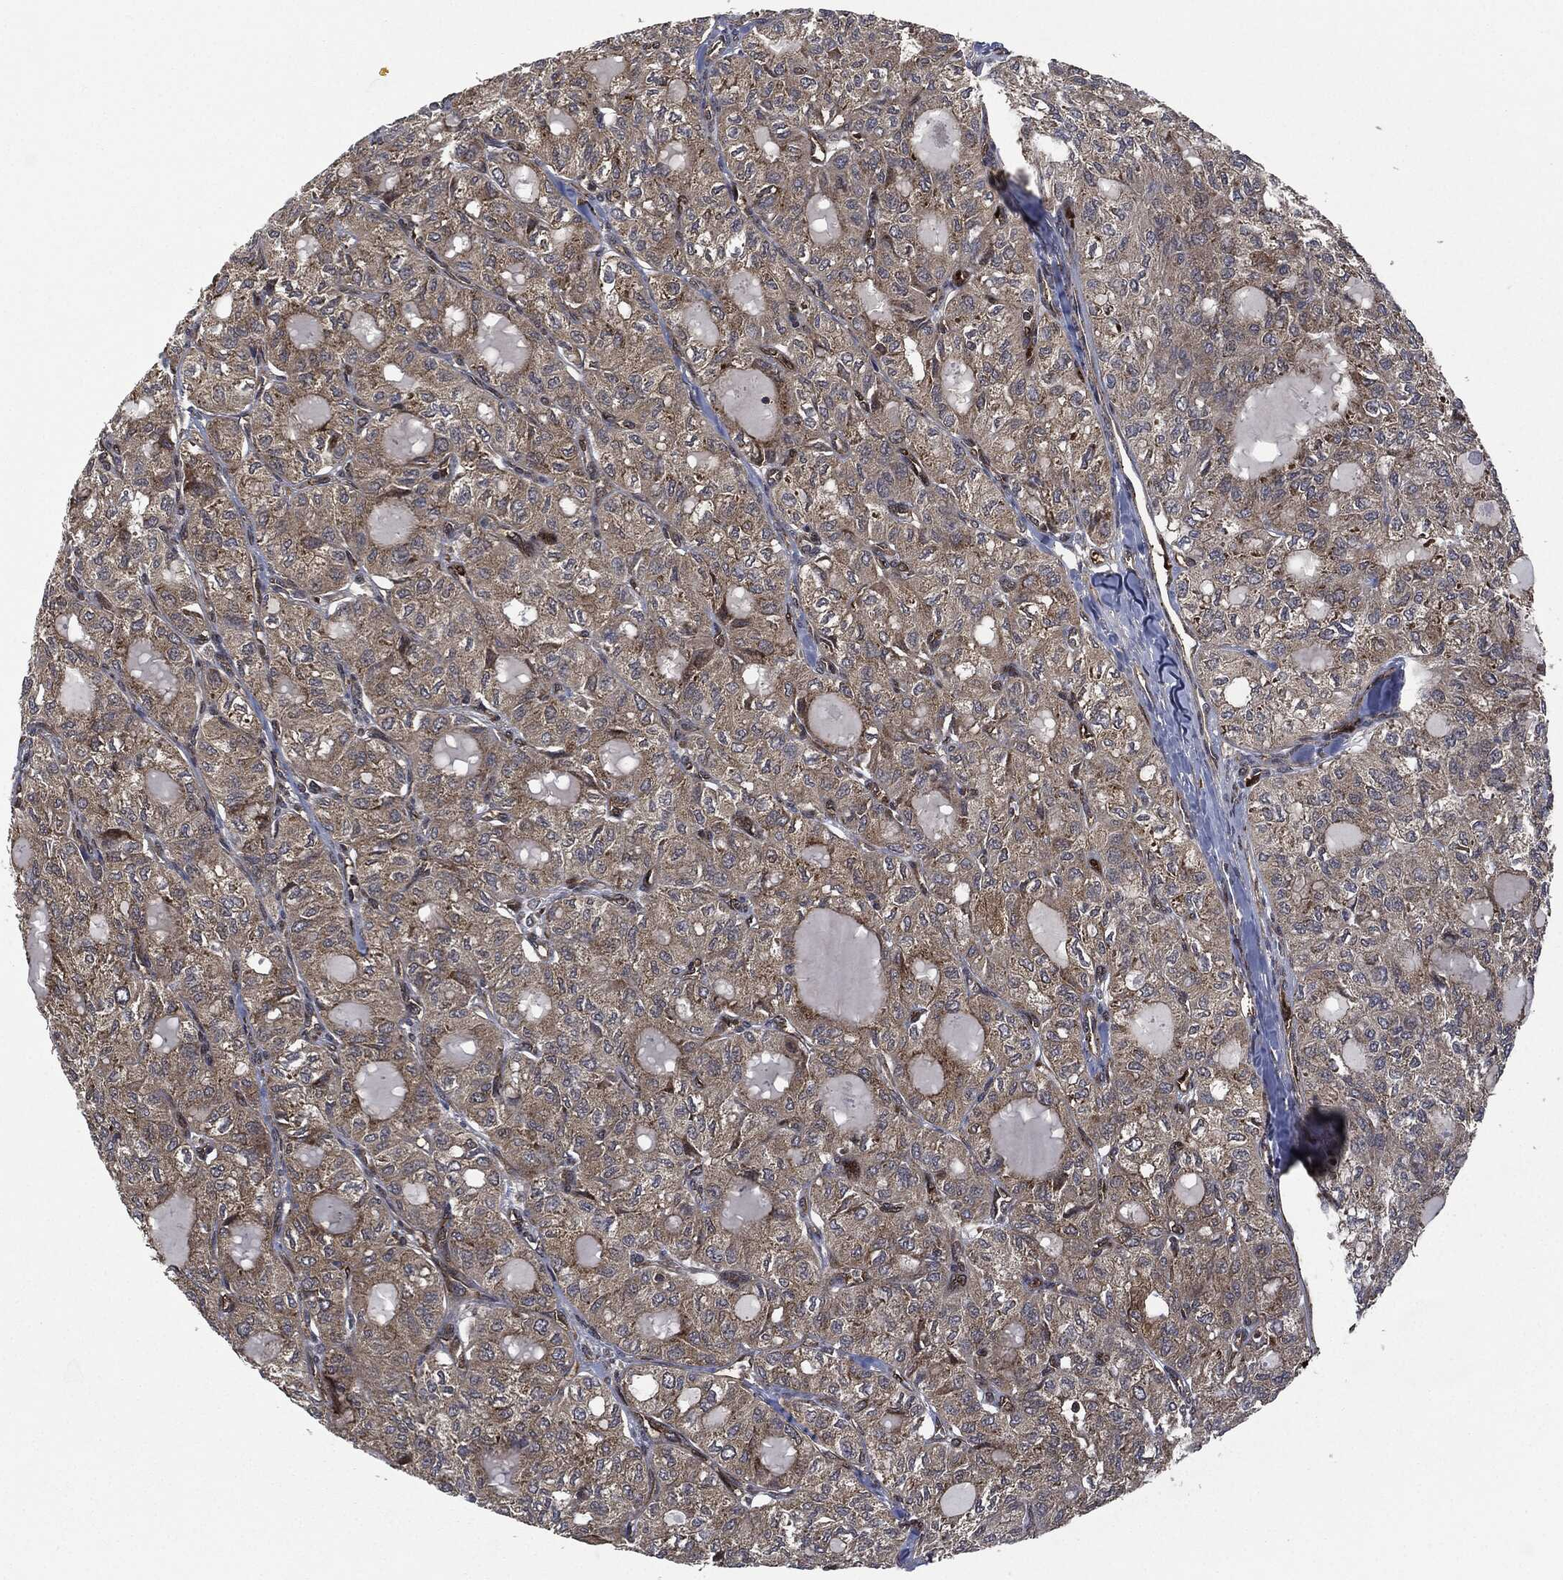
{"staining": {"intensity": "weak", "quantity": "25%-75%", "location": "cytoplasmic/membranous"}, "tissue": "thyroid cancer", "cell_type": "Tumor cells", "image_type": "cancer", "snomed": [{"axis": "morphology", "description": "Follicular adenoma carcinoma, NOS"}, {"axis": "topography", "description": "Thyroid gland"}], "caption": "Tumor cells demonstrate weak cytoplasmic/membranous positivity in approximately 25%-75% of cells in follicular adenoma carcinoma (thyroid). (DAB (3,3'-diaminobenzidine) IHC with brightfield microscopy, high magnification).", "gene": "HRAS", "patient": {"sex": "male", "age": 75}}